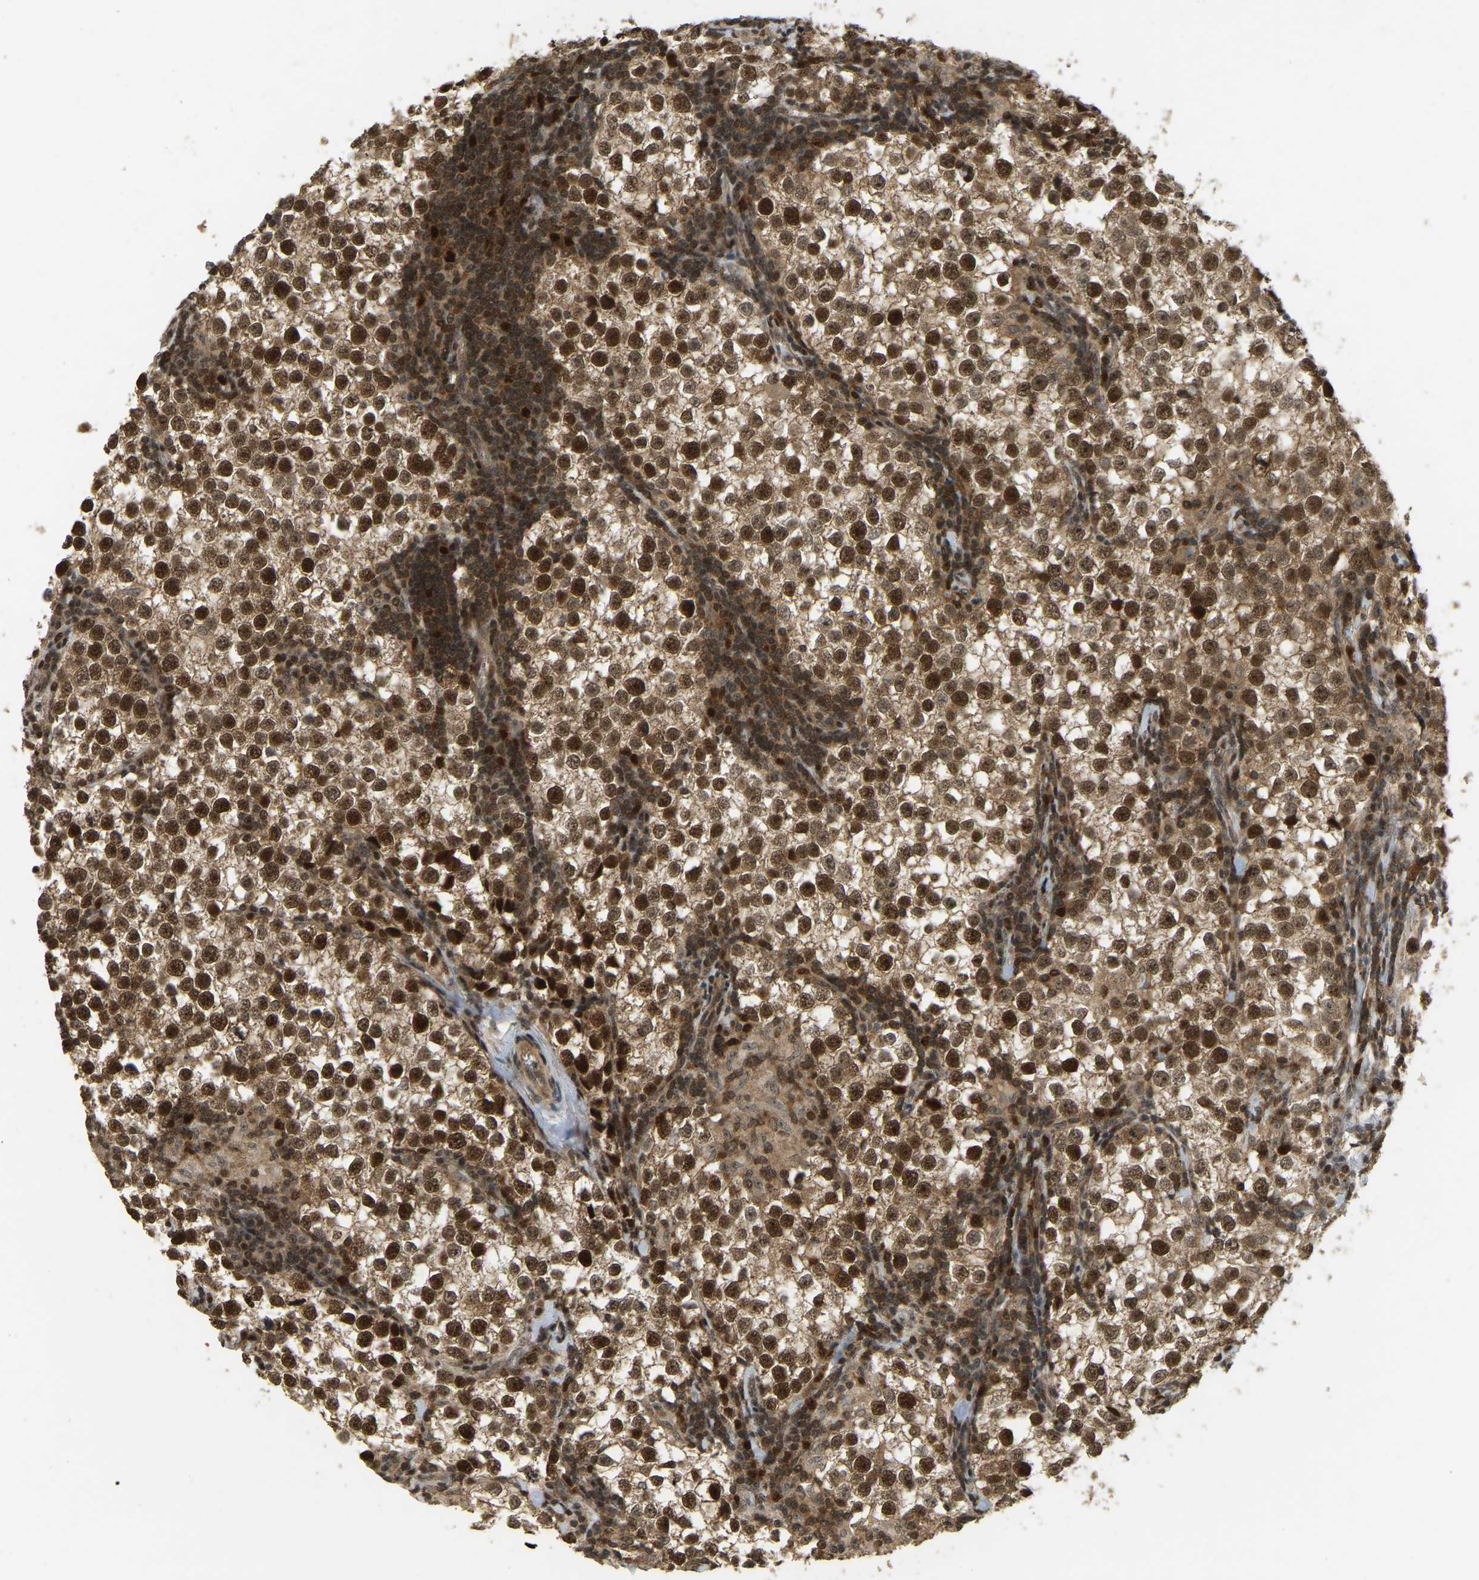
{"staining": {"intensity": "strong", "quantity": ">75%", "location": "nuclear"}, "tissue": "testis cancer", "cell_type": "Tumor cells", "image_type": "cancer", "snomed": [{"axis": "morphology", "description": "Seminoma, NOS"}, {"axis": "morphology", "description": "Carcinoma, Embryonal, NOS"}, {"axis": "topography", "description": "Testis"}], "caption": "Approximately >75% of tumor cells in human testis cancer (embryonal carcinoma) demonstrate strong nuclear protein positivity as visualized by brown immunohistochemical staining.", "gene": "BRF2", "patient": {"sex": "male", "age": 36}}